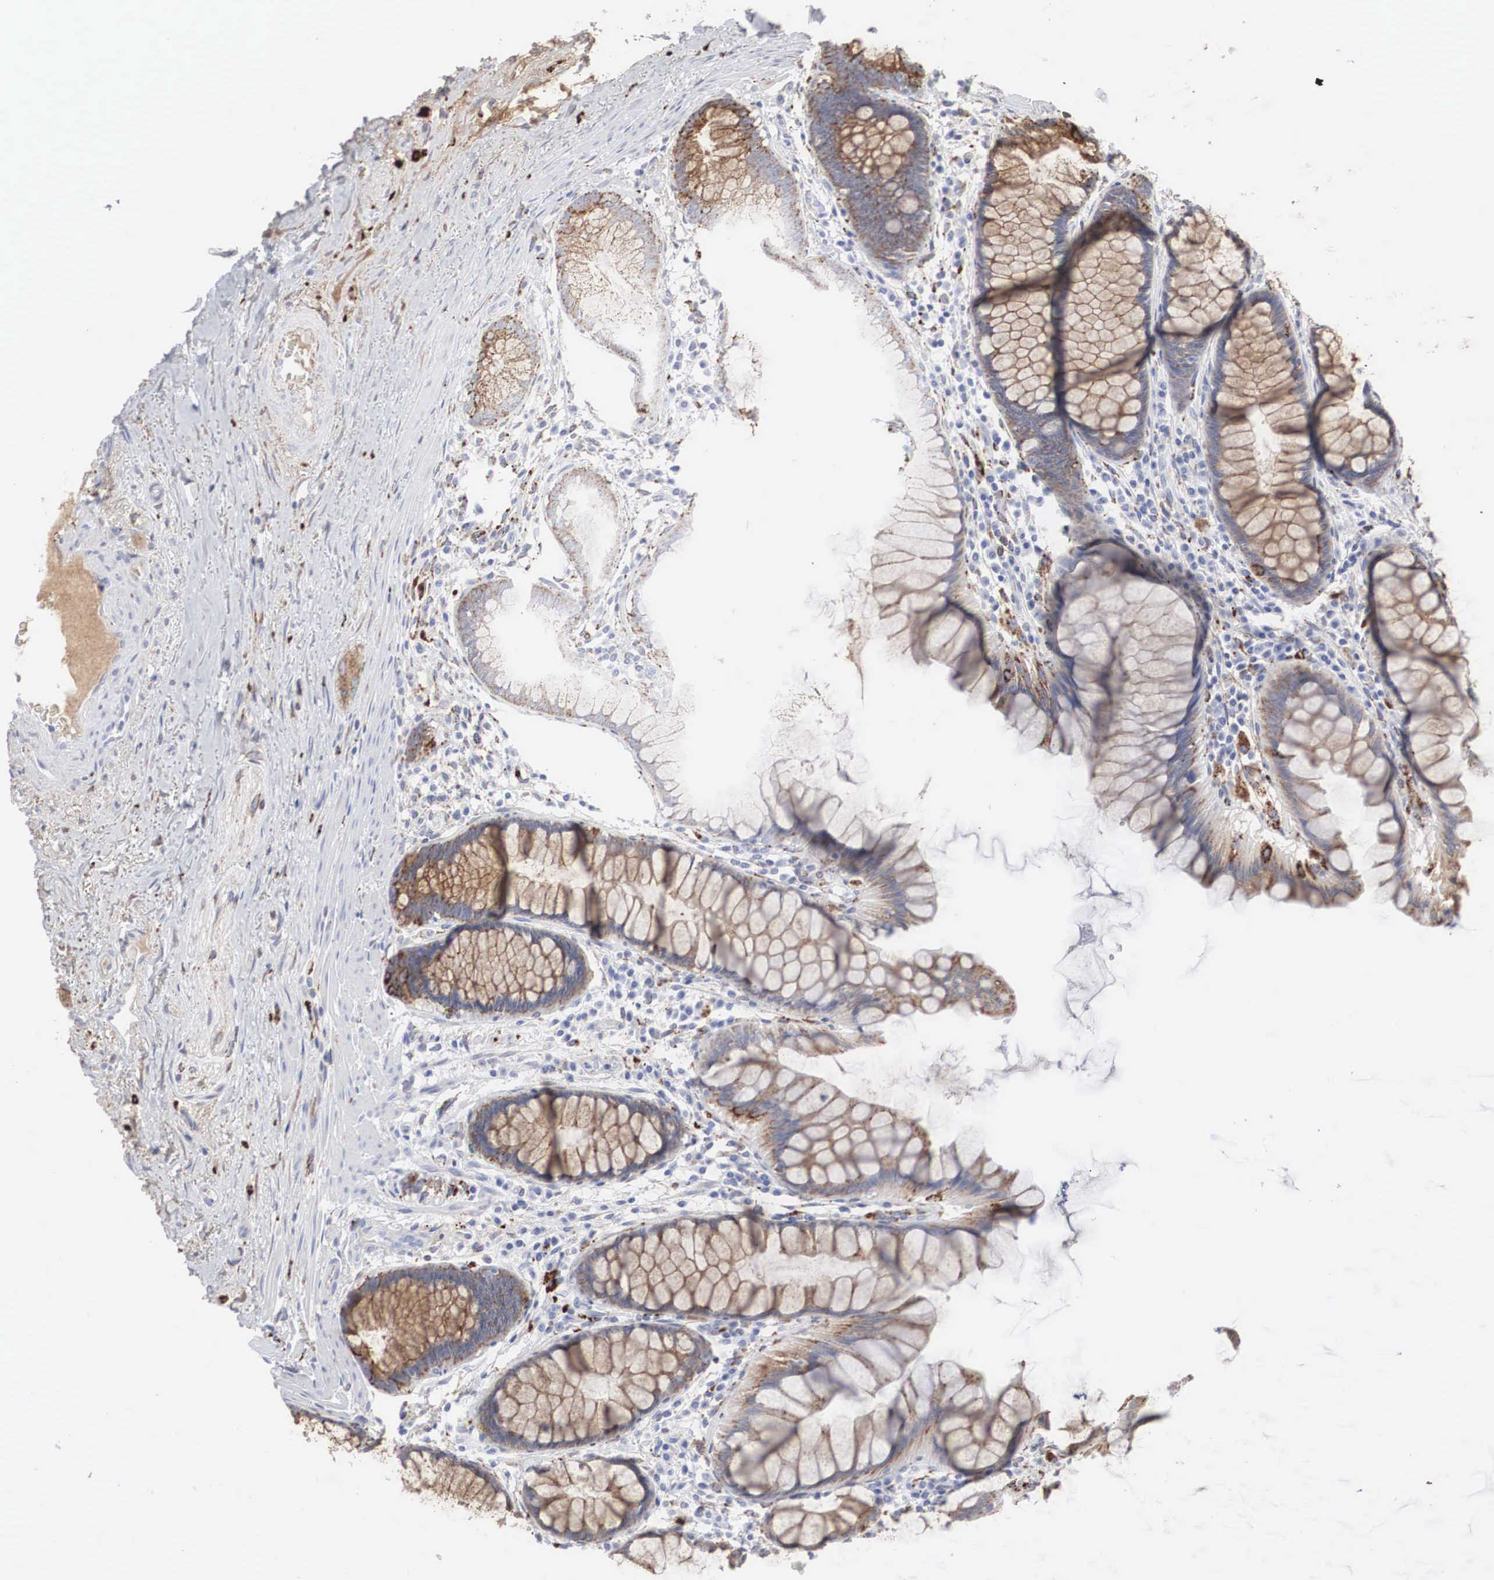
{"staining": {"intensity": "moderate", "quantity": ">75%", "location": "cytoplasmic/membranous"}, "tissue": "rectum", "cell_type": "Glandular cells", "image_type": "normal", "snomed": [{"axis": "morphology", "description": "Normal tissue, NOS"}, {"axis": "topography", "description": "Rectum"}], "caption": "High-magnification brightfield microscopy of normal rectum stained with DAB (brown) and counterstained with hematoxylin (blue). glandular cells exhibit moderate cytoplasmic/membranous expression is identified in approximately>75% of cells.", "gene": "LGALS3BP", "patient": {"sex": "male", "age": 77}}